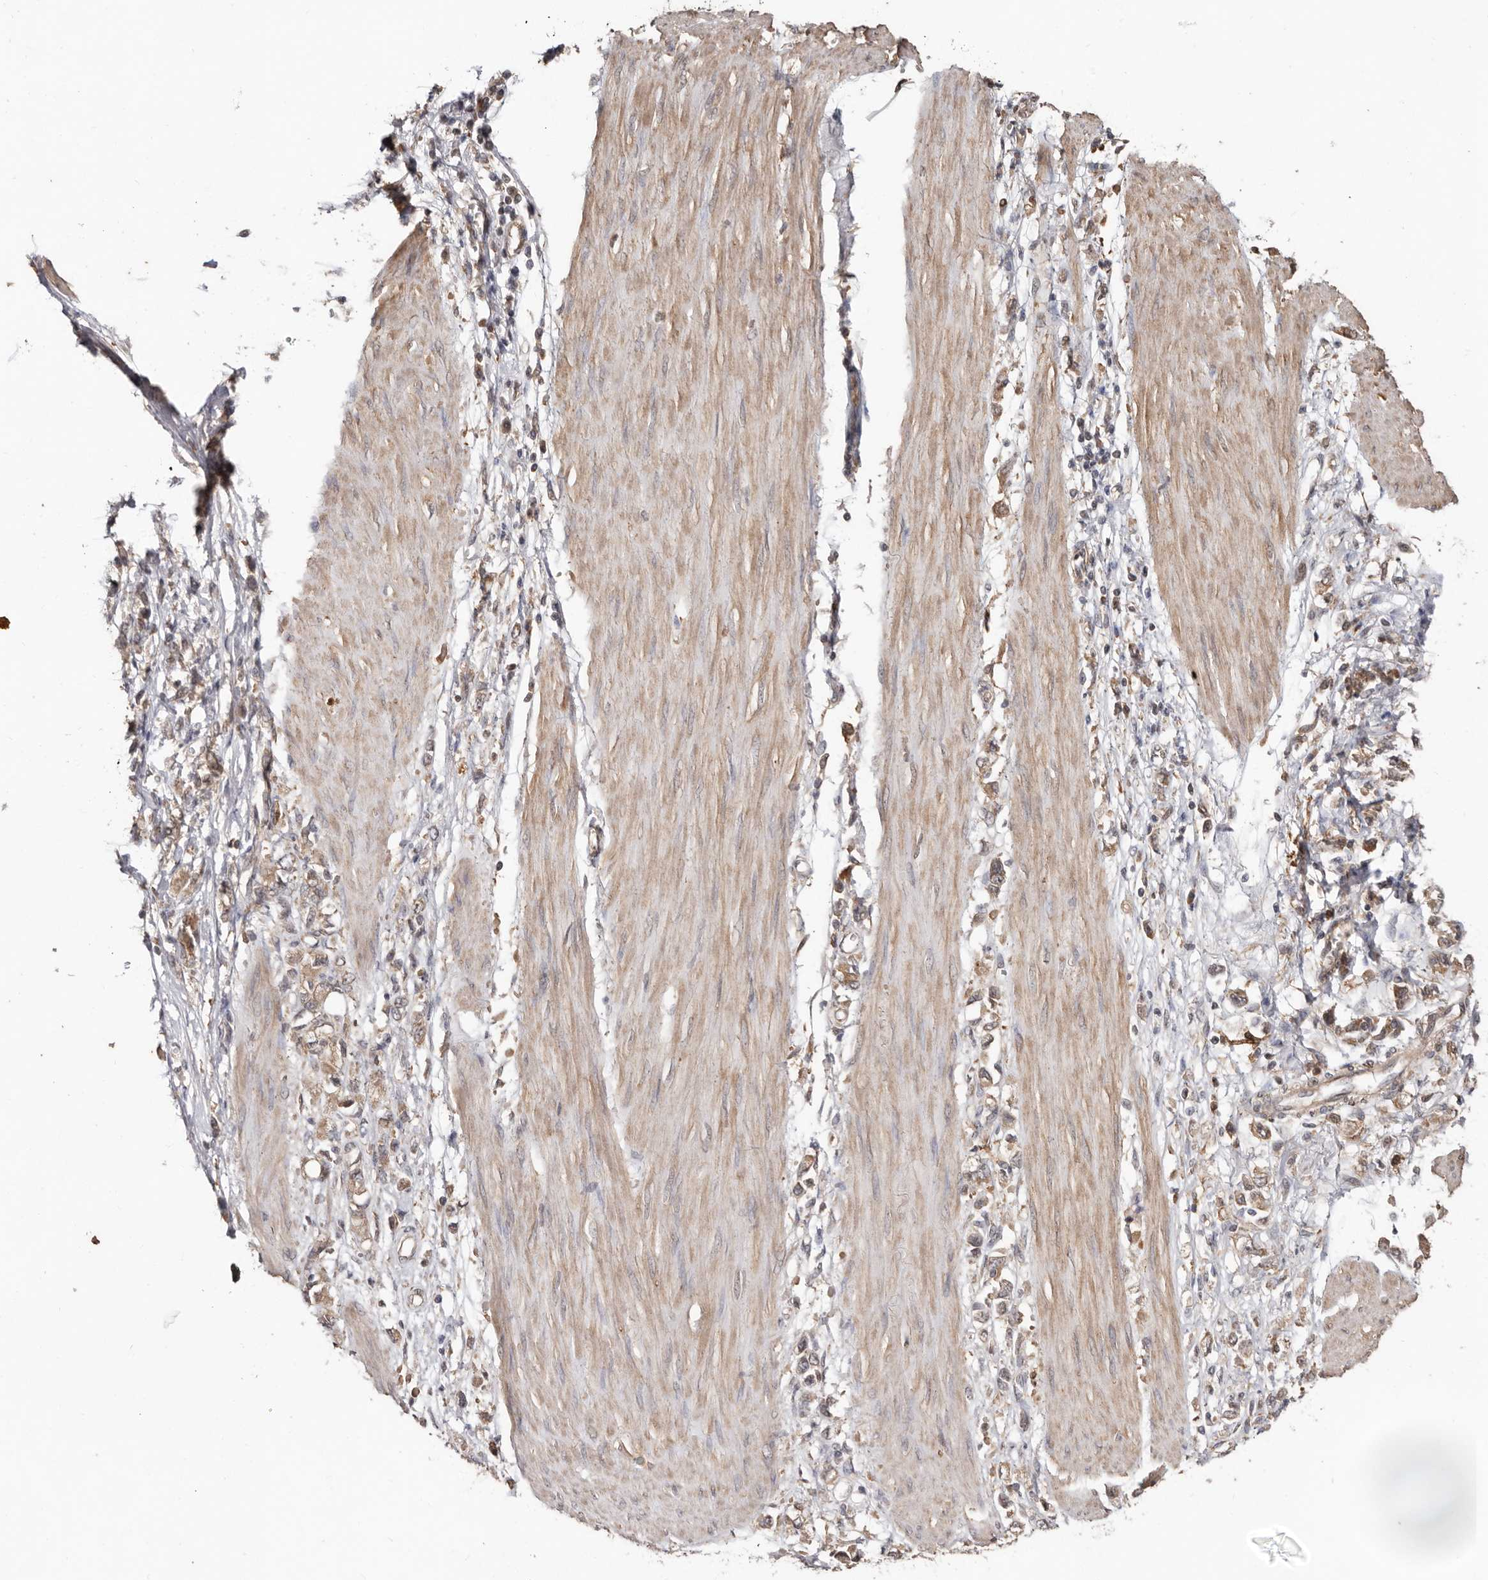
{"staining": {"intensity": "moderate", "quantity": ">75%", "location": "cytoplasmic/membranous"}, "tissue": "stomach cancer", "cell_type": "Tumor cells", "image_type": "cancer", "snomed": [{"axis": "morphology", "description": "Adenocarcinoma, NOS"}, {"axis": "topography", "description": "Stomach"}], "caption": "A brown stain highlights moderate cytoplasmic/membranous positivity of a protein in human adenocarcinoma (stomach) tumor cells.", "gene": "RSPO2", "patient": {"sex": "female", "age": 76}}